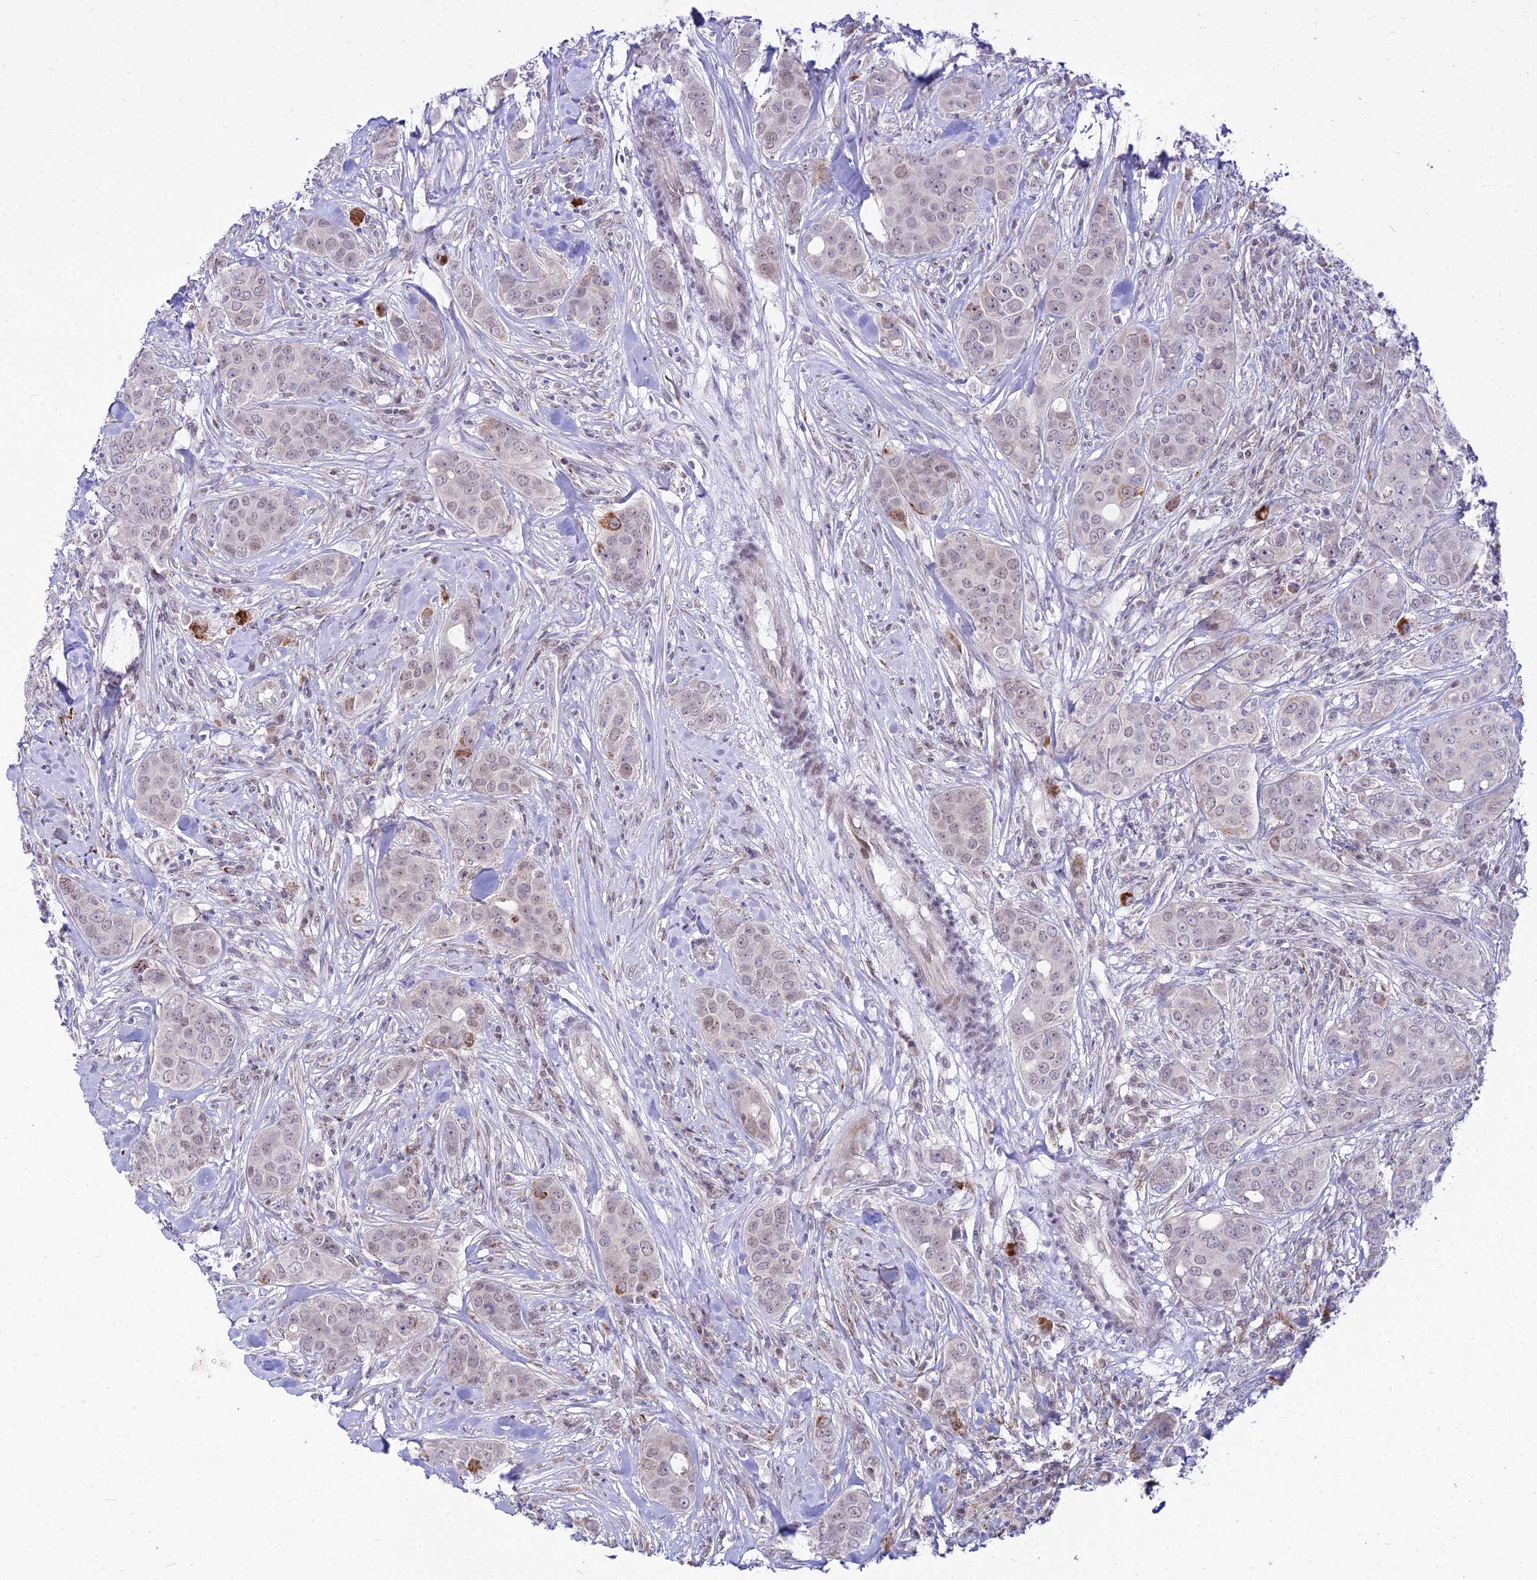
{"staining": {"intensity": "weak", "quantity": ">75%", "location": "nuclear"}, "tissue": "breast cancer", "cell_type": "Tumor cells", "image_type": "cancer", "snomed": [{"axis": "morphology", "description": "Duct carcinoma"}, {"axis": "topography", "description": "Breast"}], "caption": "Breast cancer was stained to show a protein in brown. There is low levels of weak nuclear staining in about >75% of tumor cells.", "gene": "C6orf163", "patient": {"sex": "female", "age": 43}}